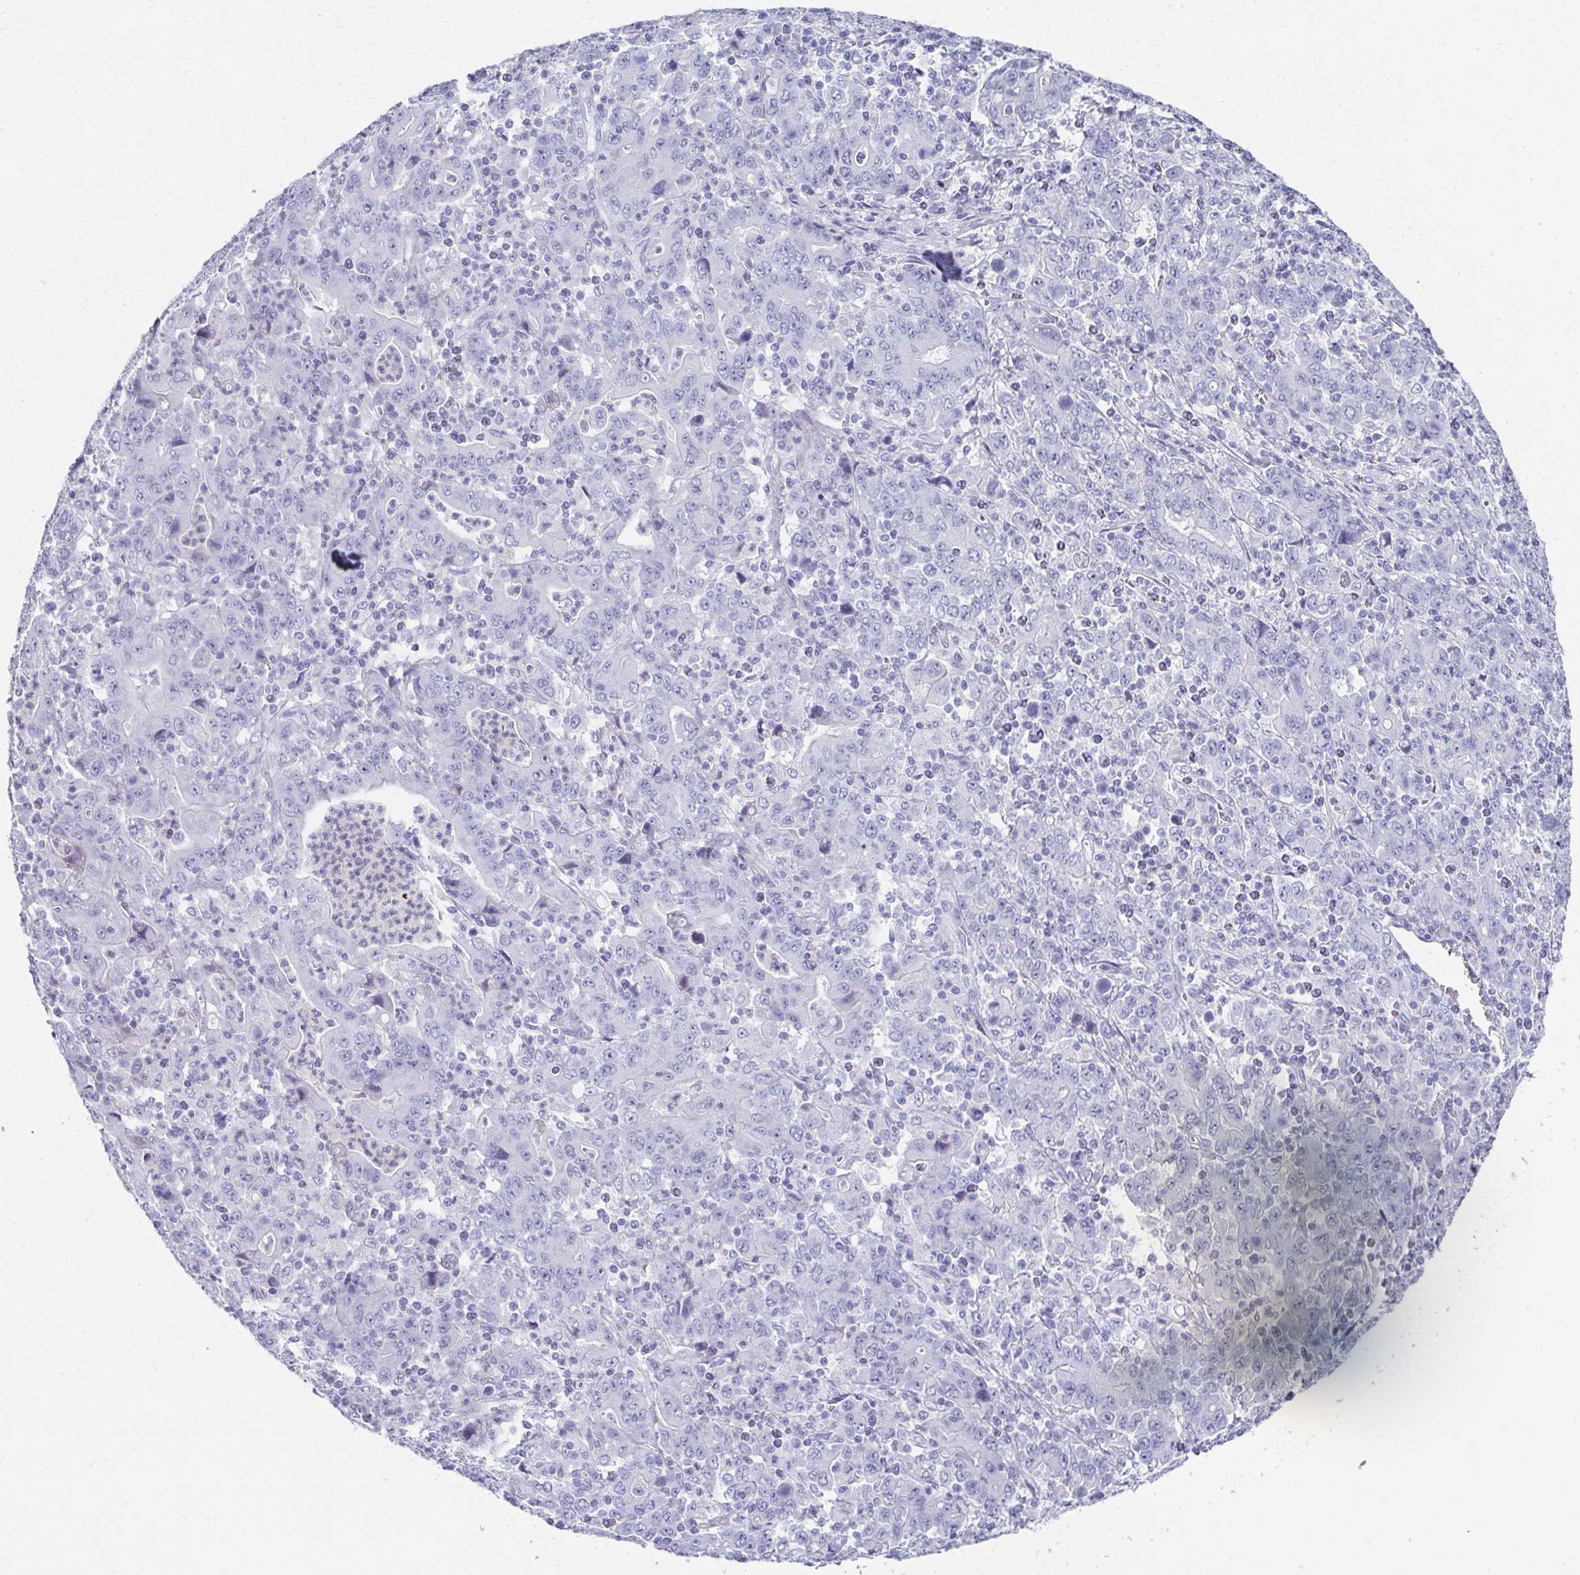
{"staining": {"intensity": "negative", "quantity": "none", "location": "none"}, "tissue": "stomach cancer", "cell_type": "Tumor cells", "image_type": "cancer", "snomed": [{"axis": "morphology", "description": "Adenocarcinoma, NOS"}, {"axis": "topography", "description": "Stomach, upper"}], "caption": "An IHC histopathology image of stomach adenocarcinoma is shown. There is no staining in tumor cells of stomach adenocarcinoma.", "gene": "SYCP1", "patient": {"sex": "male", "age": 69}}